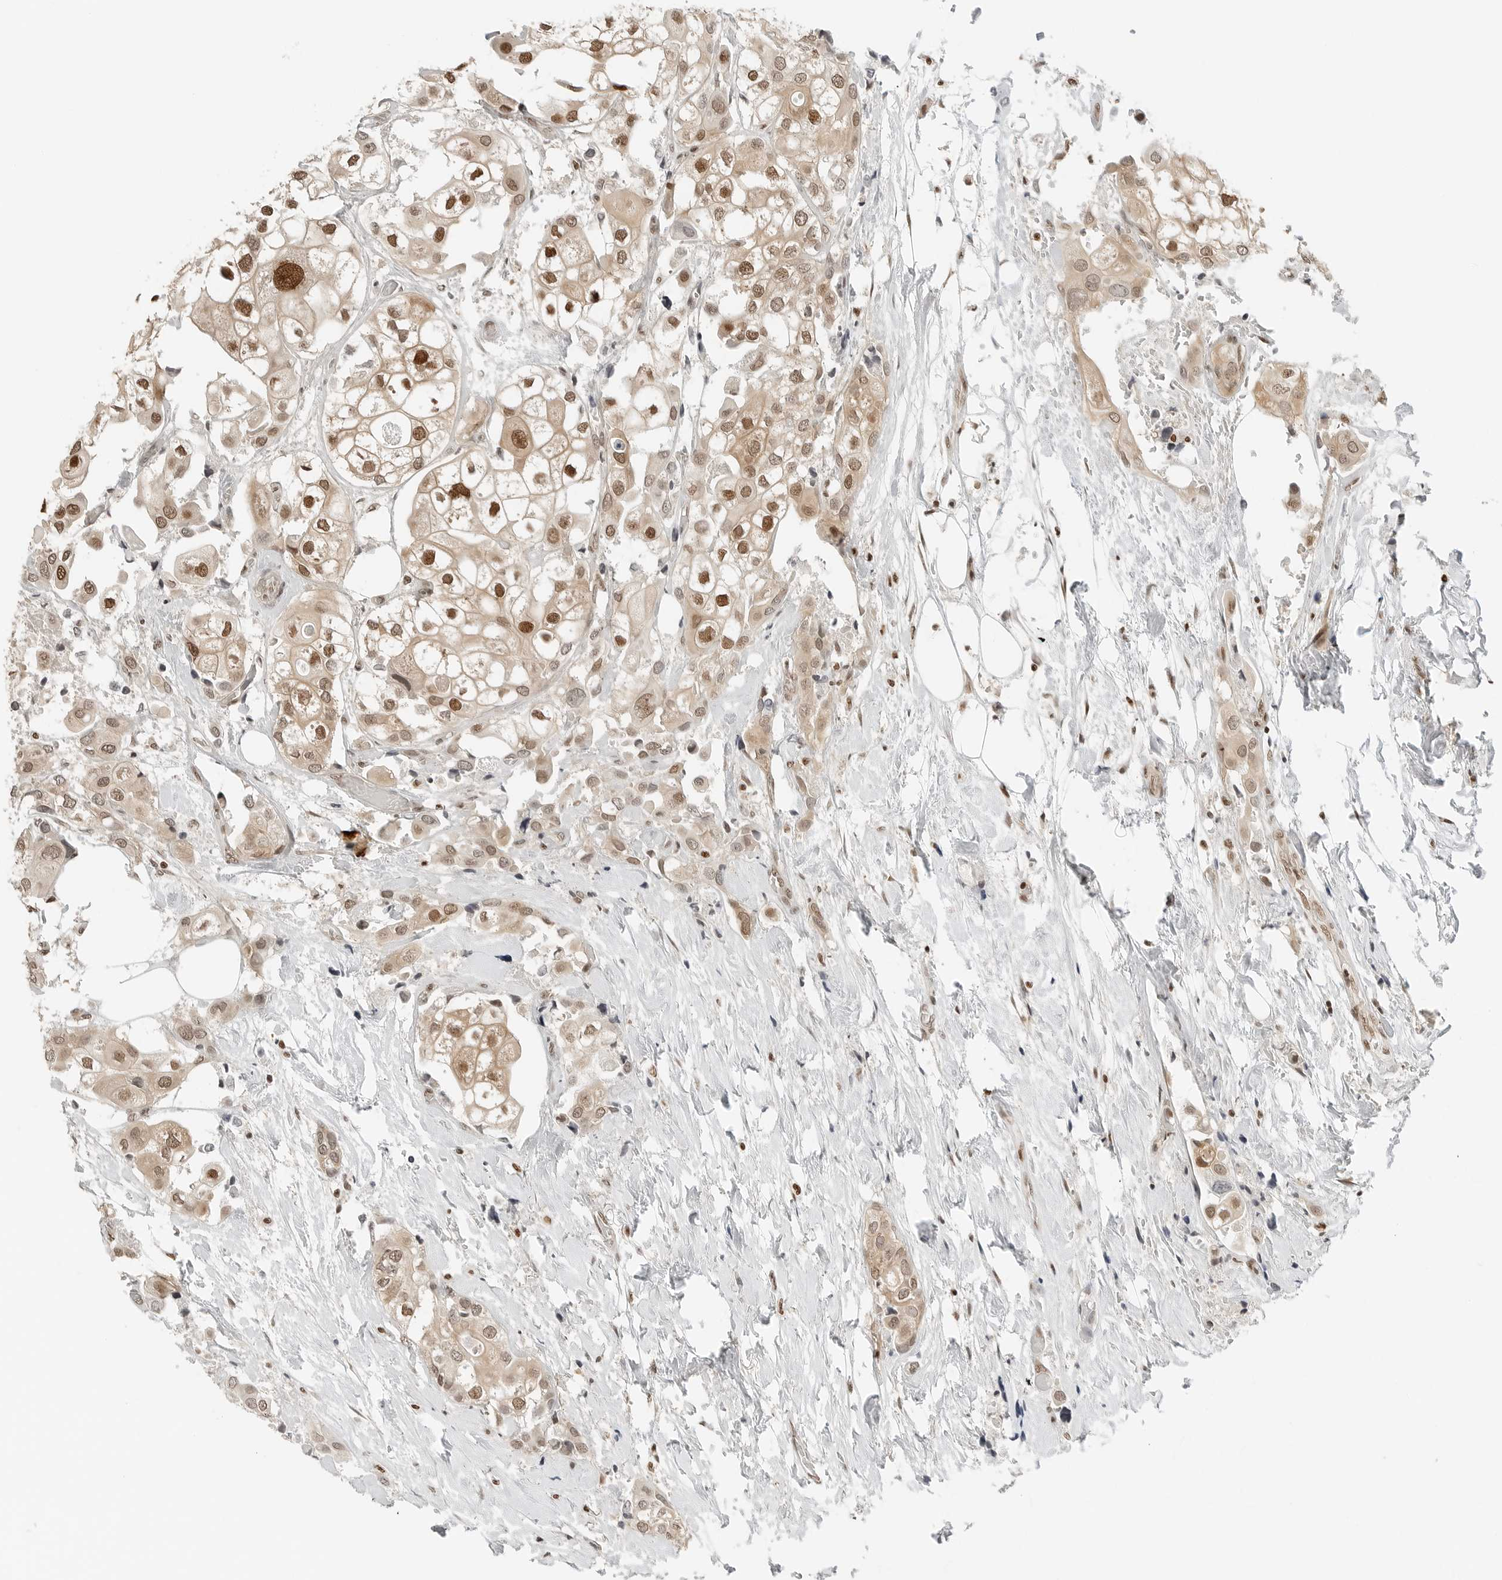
{"staining": {"intensity": "moderate", "quantity": ">75%", "location": "nuclear"}, "tissue": "urothelial cancer", "cell_type": "Tumor cells", "image_type": "cancer", "snomed": [{"axis": "morphology", "description": "Urothelial carcinoma, High grade"}, {"axis": "topography", "description": "Urinary bladder"}], "caption": "Immunohistochemistry (IHC) staining of high-grade urothelial carcinoma, which shows medium levels of moderate nuclear positivity in approximately >75% of tumor cells indicating moderate nuclear protein staining. The staining was performed using DAB (3,3'-diaminobenzidine) (brown) for protein detection and nuclei were counterstained in hematoxylin (blue).", "gene": "CRTC2", "patient": {"sex": "male", "age": 64}}